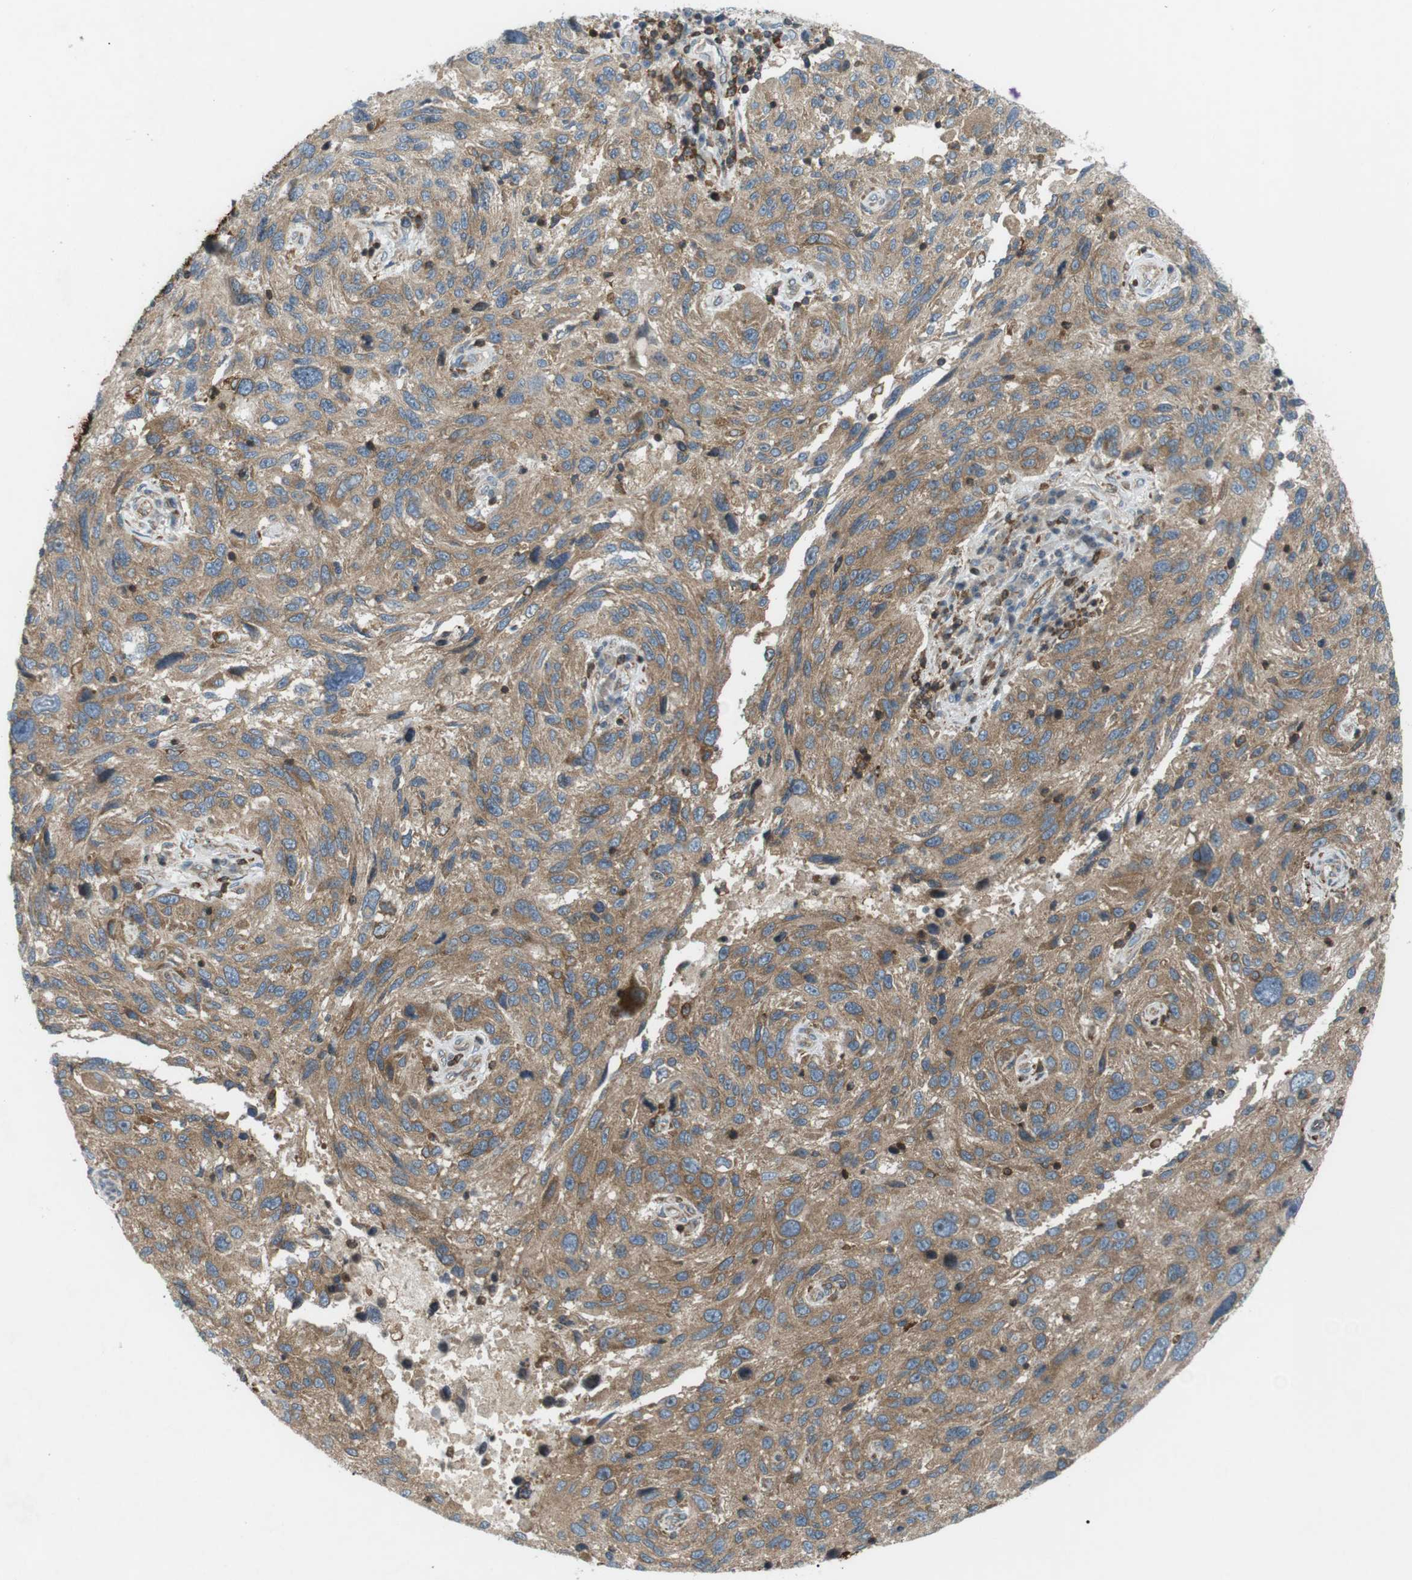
{"staining": {"intensity": "moderate", "quantity": ">75%", "location": "cytoplasmic/membranous"}, "tissue": "melanoma", "cell_type": "Tumor cells", "image_type": "cancer", "snomed": [{"axis": "morphology", "description": "Malignant melanoma, NOS"}, {"axis": "topography", "description": "Skin"}], "caption": "DAB immunohistochemical staining of malignant melanoma displays moderate cytoplasmic/membranous protein staining in approximately >75% of tumor cells.", "gene": "FLII", "patient": {"sex": "male", "age": 53}}